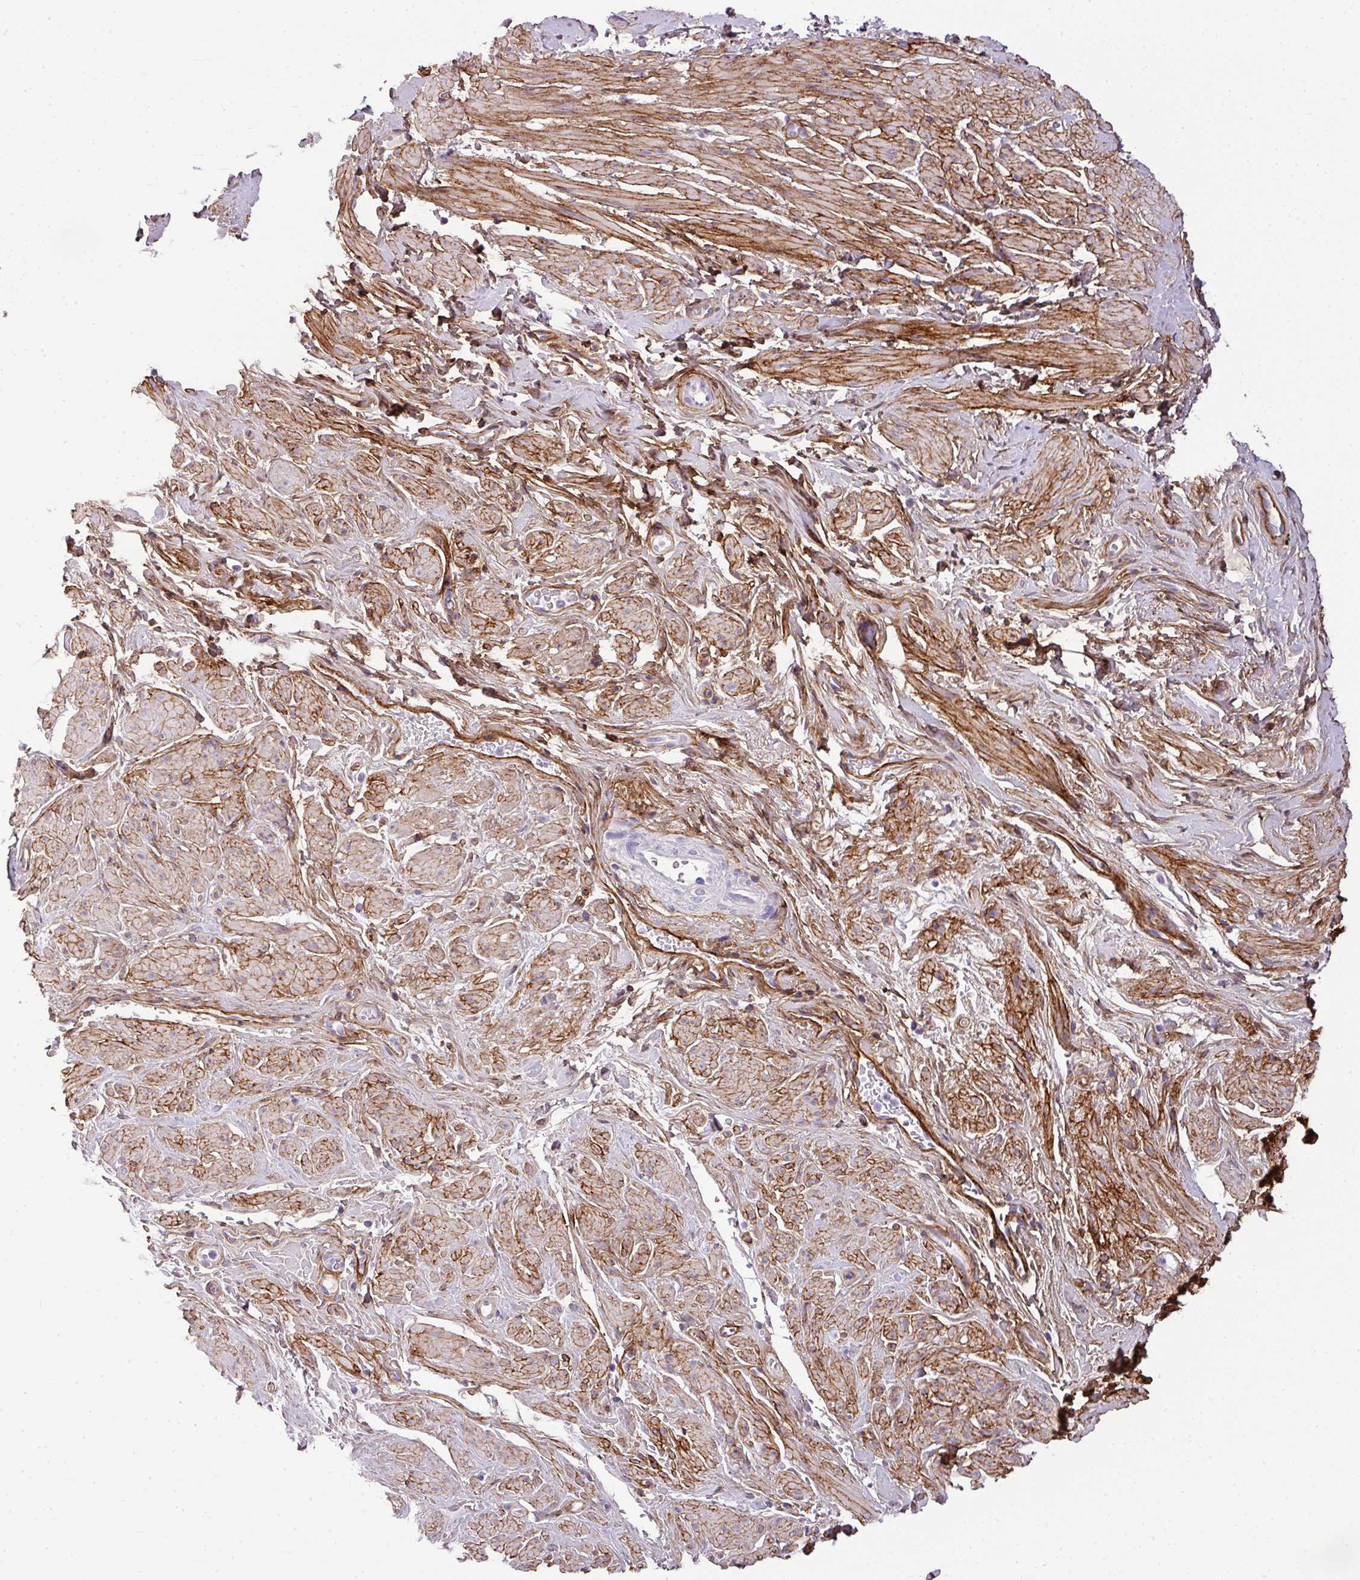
{"staining": {"intensity": "moderate", "quantity": ">75%", "location": "cytoplasmic/membranous"}, "tissue": "smooth muscle", "cell_type": "Smooth muscle cells", "image_type": "normal", "snomed": [{"axis": "morphology", "description": "Normal tissue, NOS"}, {"axis": "topography", "description": "Smooth muscle"}, {"axis": "topography", "description": "Peripheral nerve tissue"}], "caption": "Protein positivity by immunohistochemistry (IHC) displays moderate cytoplasmic/membranous positivity in approximately >75% of smooth muscle cells in benign smooth muscle.", "gene": "PARD6G", "patient": {"sex": "male", "age": 69}}